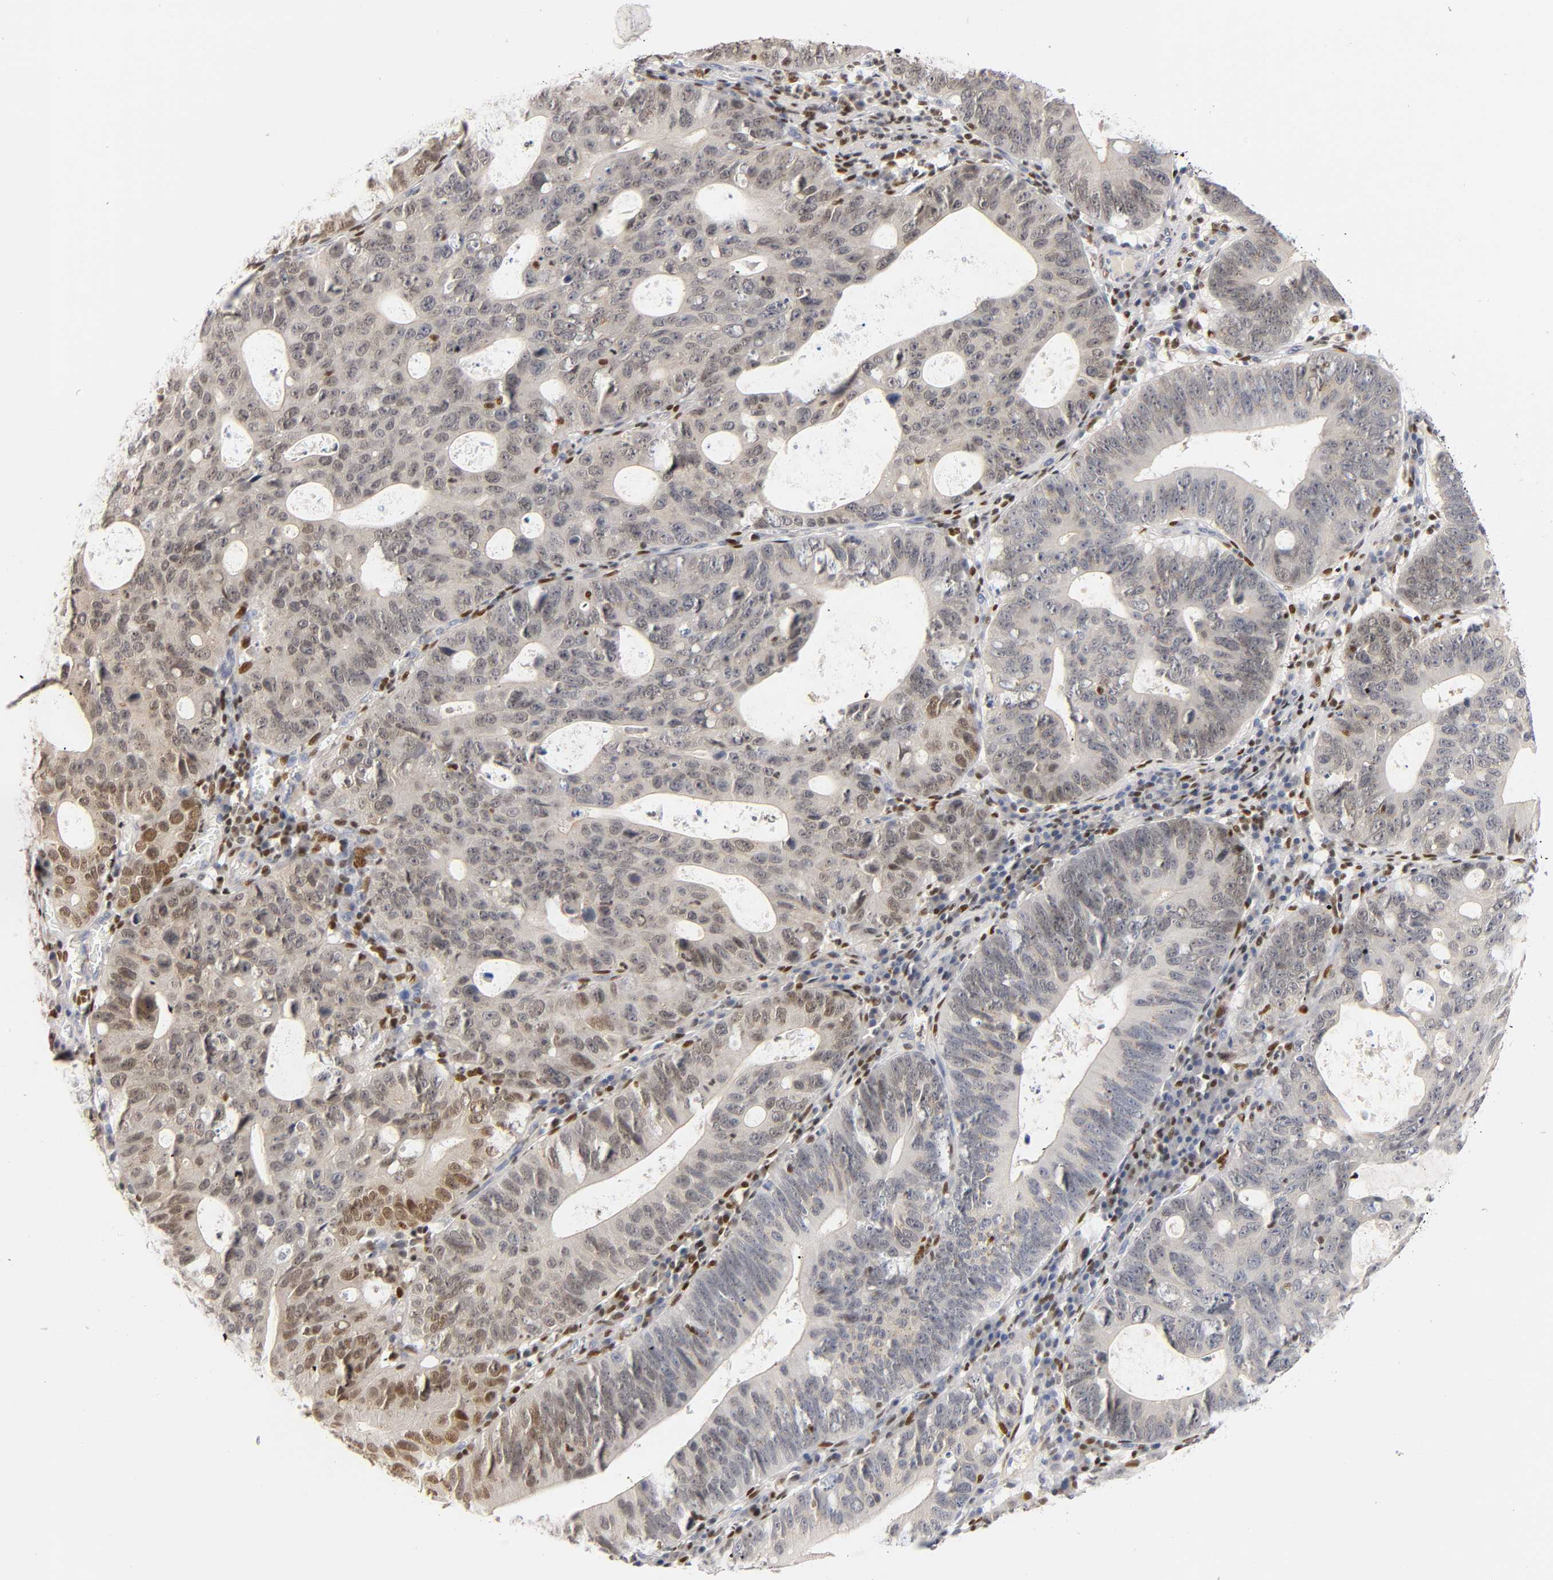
{"staining": {"intensity": "moderate", "quantity": "25%-75%", "location": "nuclear"}, "tissue": "stomach cancer", "cell_type": "Tumor cells", "image_type": "cancer", "snomed": [{"axis": "morphology", "description": "Adenocarcinoma, NOS"}, {"axis": "topography", "description": "Stomach"}], "caption": "Adenocarcinoma (stomach) tissue demonstrates moderate nuclear expression in approximately 25%-75% of tumor cells (Brightfield microscopy of DAB IHC at high magnification).", "gene": "RUNX1", "patient": {"sex": "male", "age": 59}}